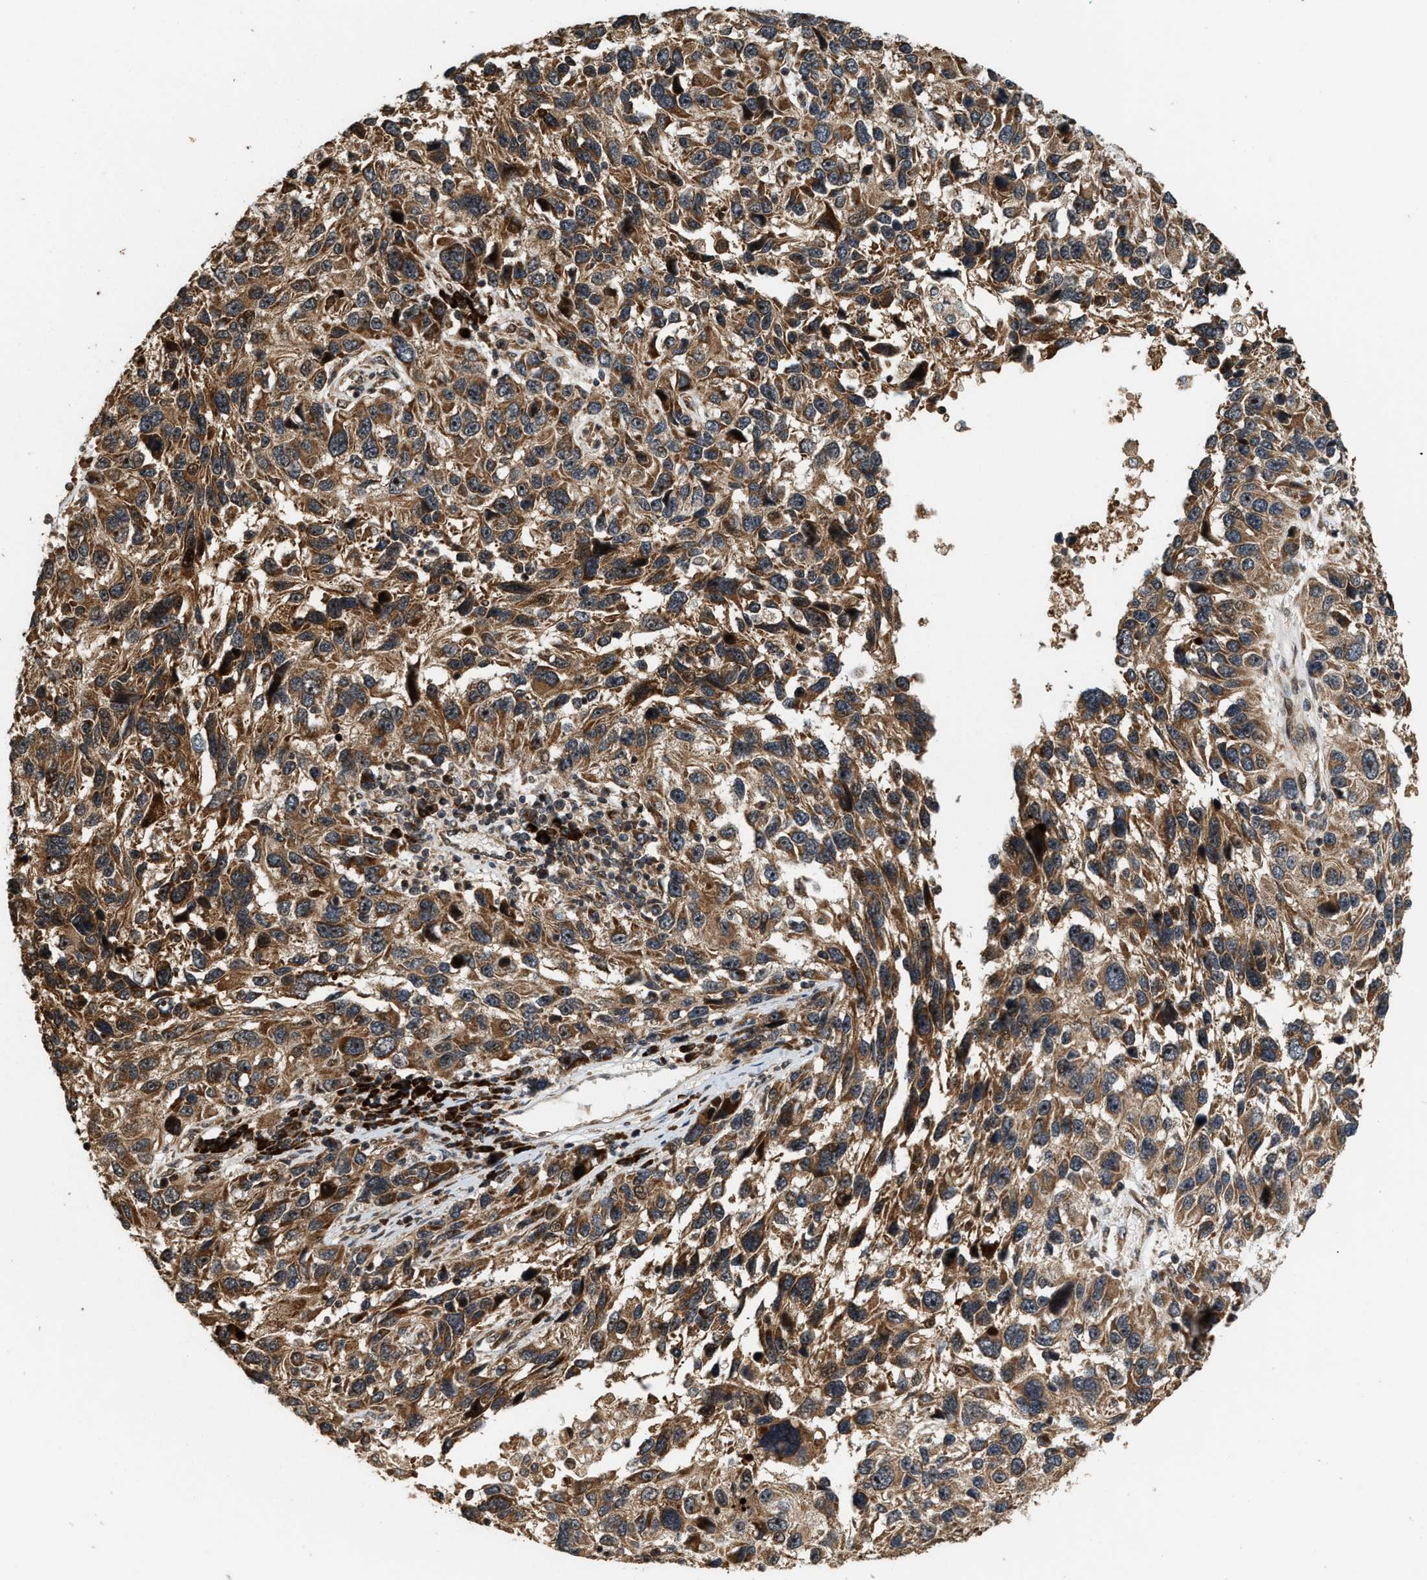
{"staining": {"intensity": "moderate", "quantity": ">75%", "location": "cytoplasmic/membranous,nuclear"}, "tissue": "melanoma", "cell_type": "Tumor cells", "image_type": "cancer", "snomed": [{"axis": "morphology", "description": "Malignant melanoma, NOS"}, {"axis": "topography", "description": "Skin"}], "caption": "Protein expression by immunohistochemistry exhibits moderate cytoplasmic/membranous and nuclear staining in approximately >75% of tumor cells in melanoma.", "gene": "ELP2", "patient": {"sex": "male", "age": 53}}